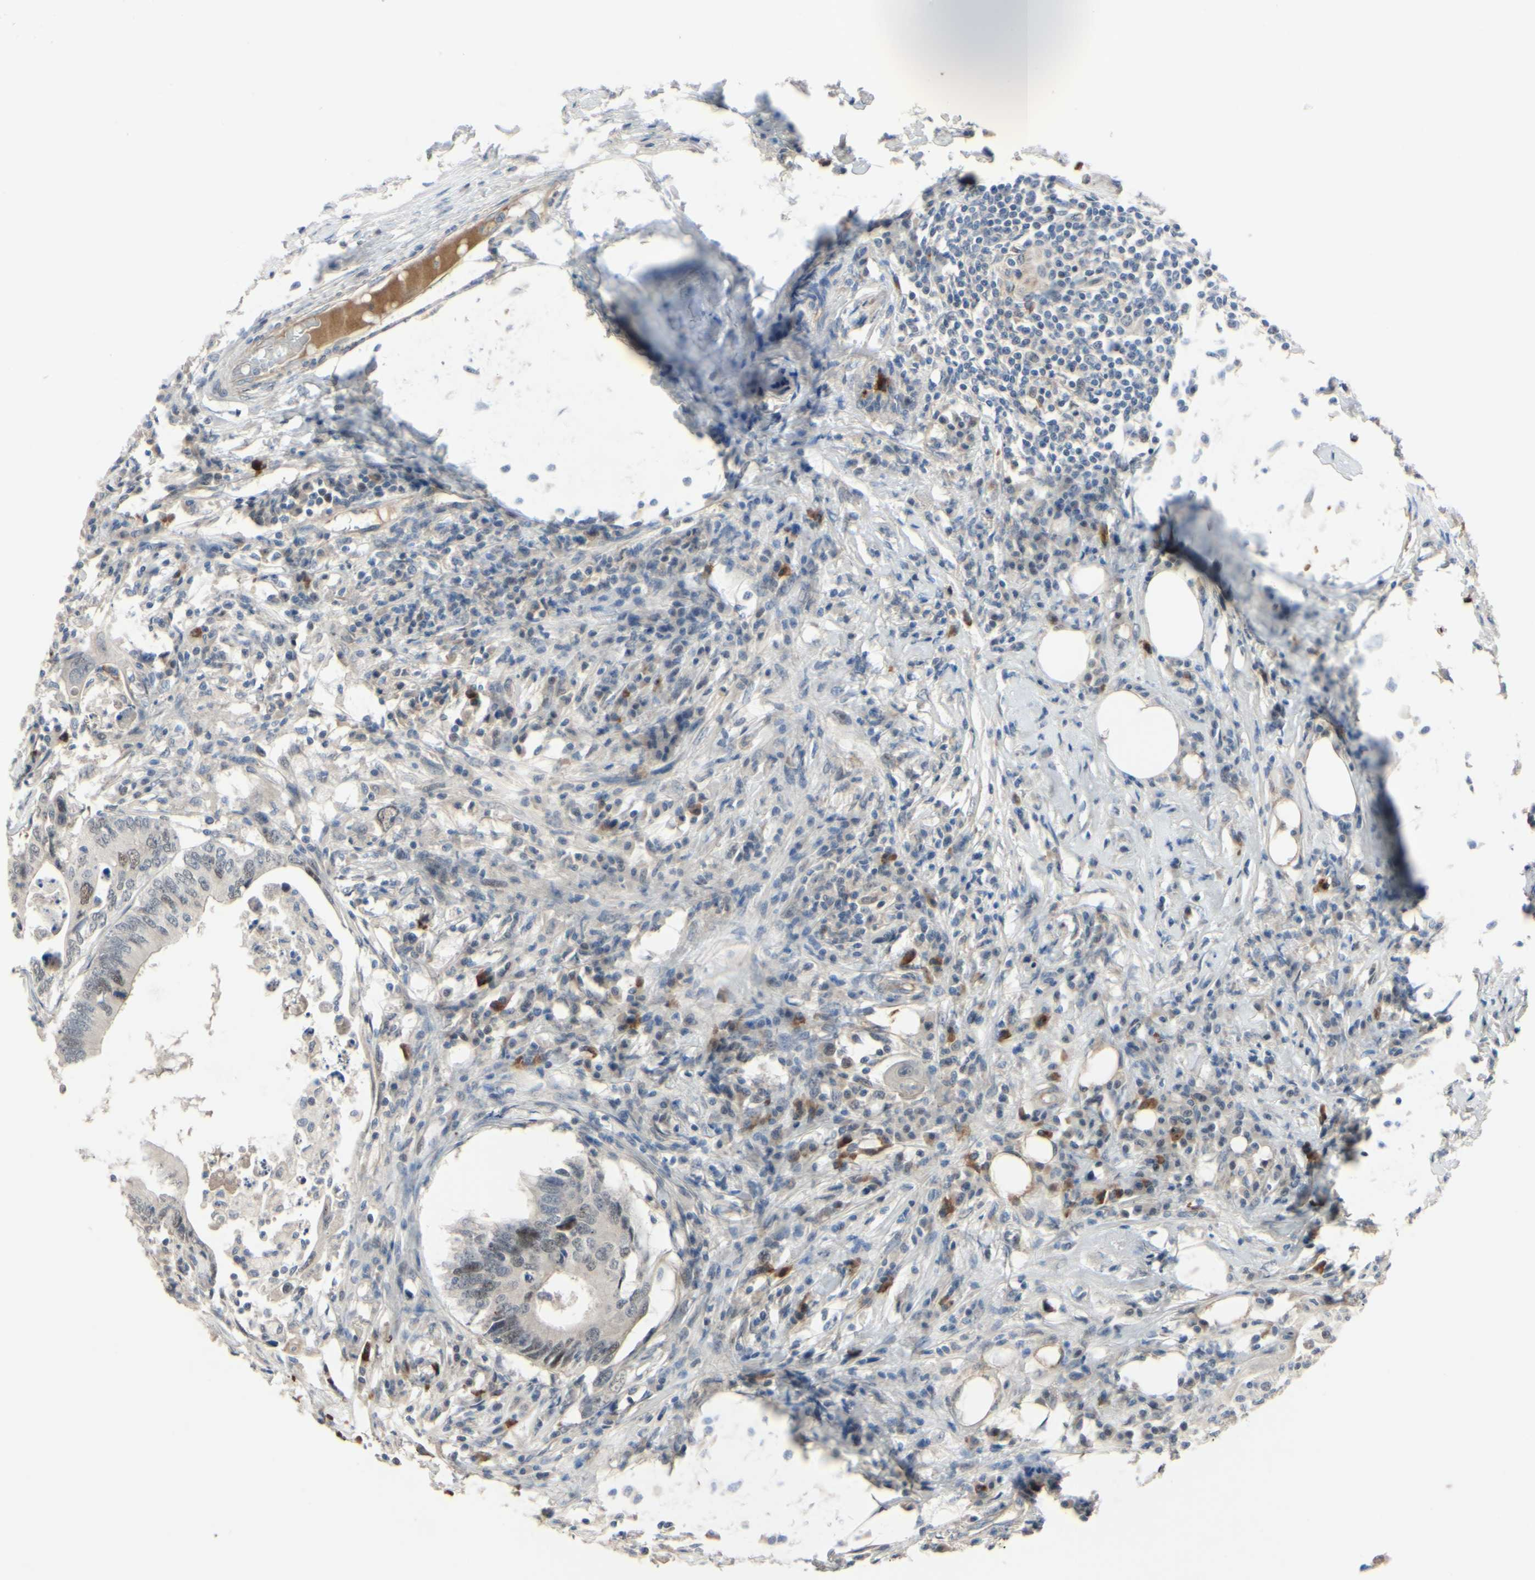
{"staining": {"intensity": "moderate", "quantity": "<25%", "location": "nuclear"}, "tissue": "colorectal cancer", "cell_type": "Tumor cells", "image_type": "cancer", "snomed": [{"axis": "morphology", "description": "Adenocarcinoma, NOS"}, {"axis": "topography", "description": "Colon"}], "caption": "Protein expression analysis of human colorectal cancer reveals moderate nuclear staining in approximately <25% of tumor cells. (DAB = brown stain, brightfield microscopy at high magnification).", "gene": "LHX9", "patient": {"sex": "male", "age": 71}}